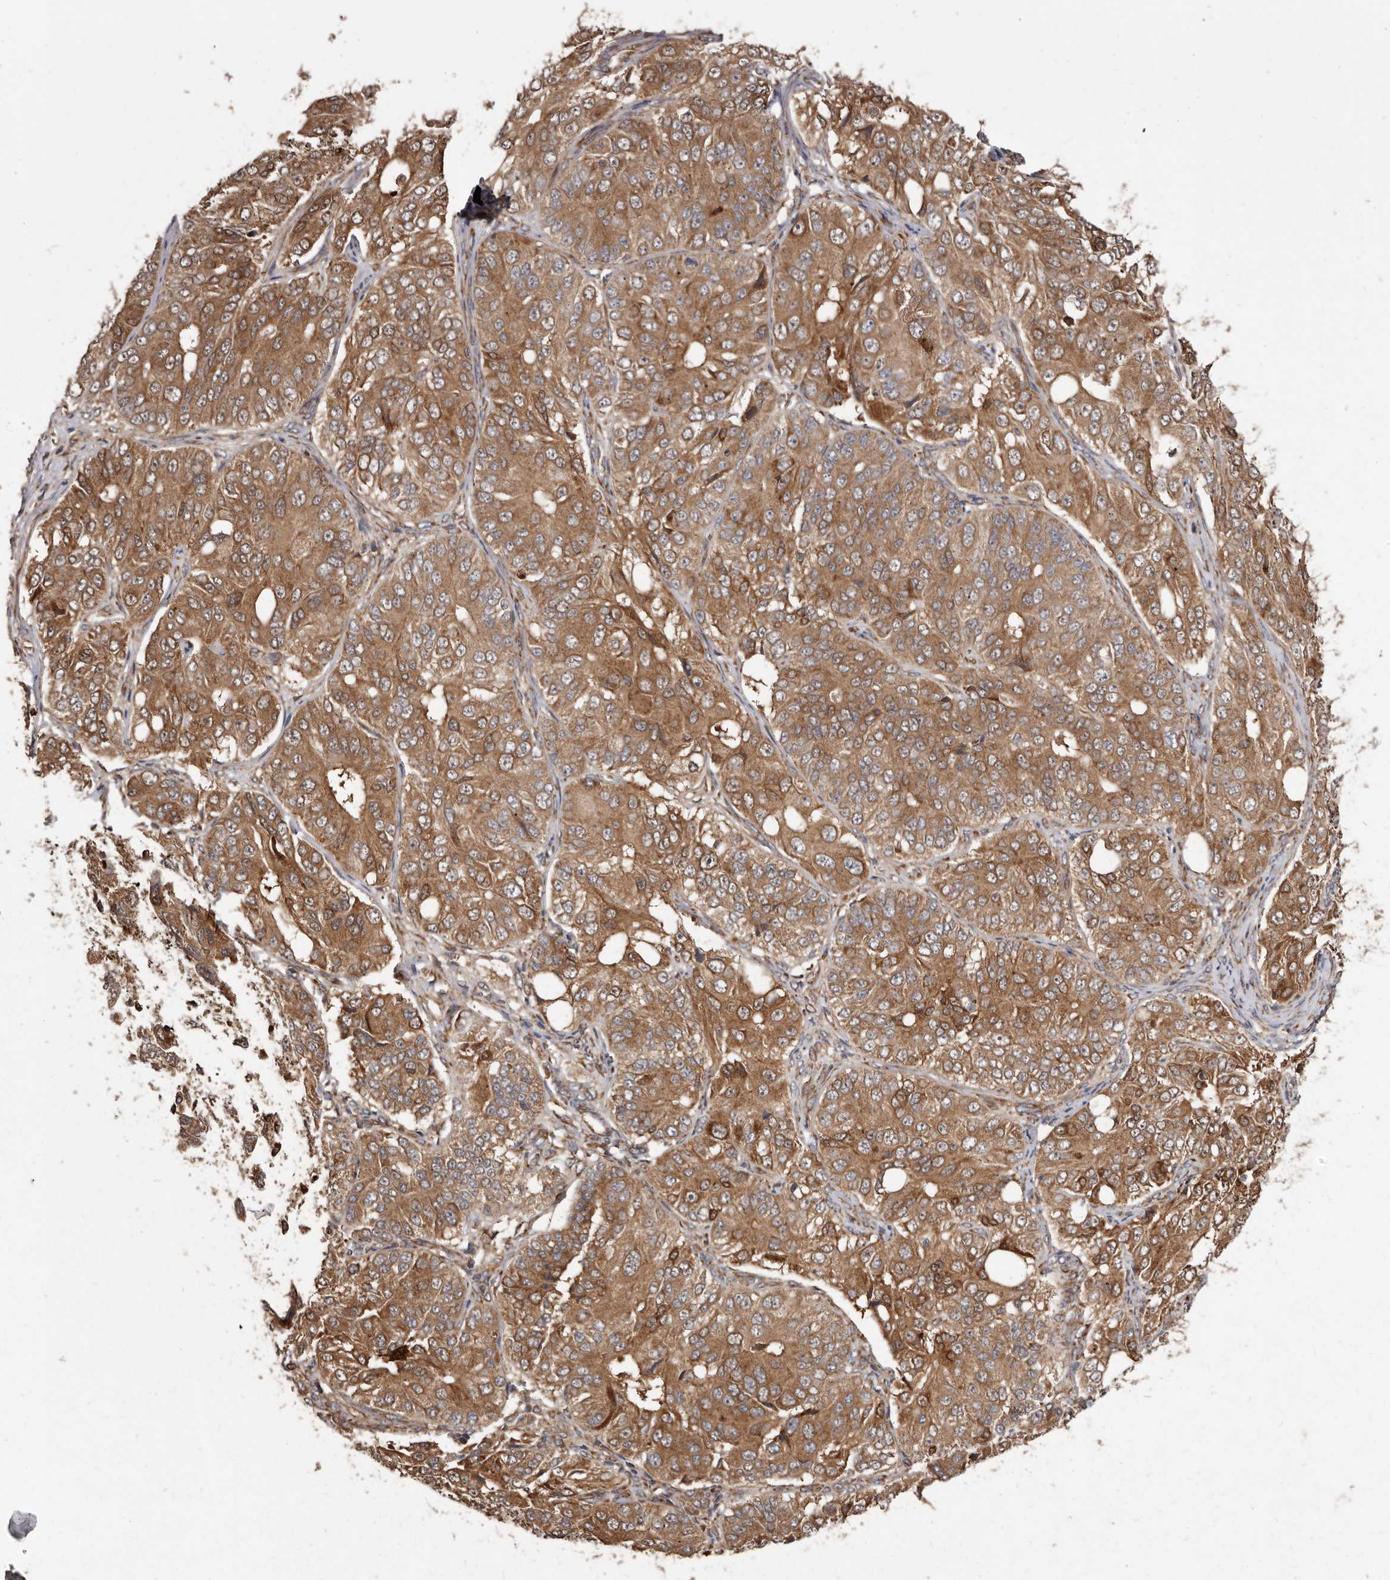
{"staining": {"intensity": "moderate", "quantity": ">75%", "location": "cytoplasmic/membranous"}, "tissue": "ovarian cancer", "cell_type": "Tumor cells", "image_type": "cancer", "snomed": [{"axis": "morphology", "description": "Carcinoma, endometroid"}, {"axis": "topography", "description": "Ovary"}], "caption": "IHC micrograph of human ovarian cancer stained for a protein (brown), which displays medium levels of moderate cytoplasmic/membranous expression in about >75% of tumor cells.", "gene": "FLAD1", "patient": {"sex": "female", "age": 51}}